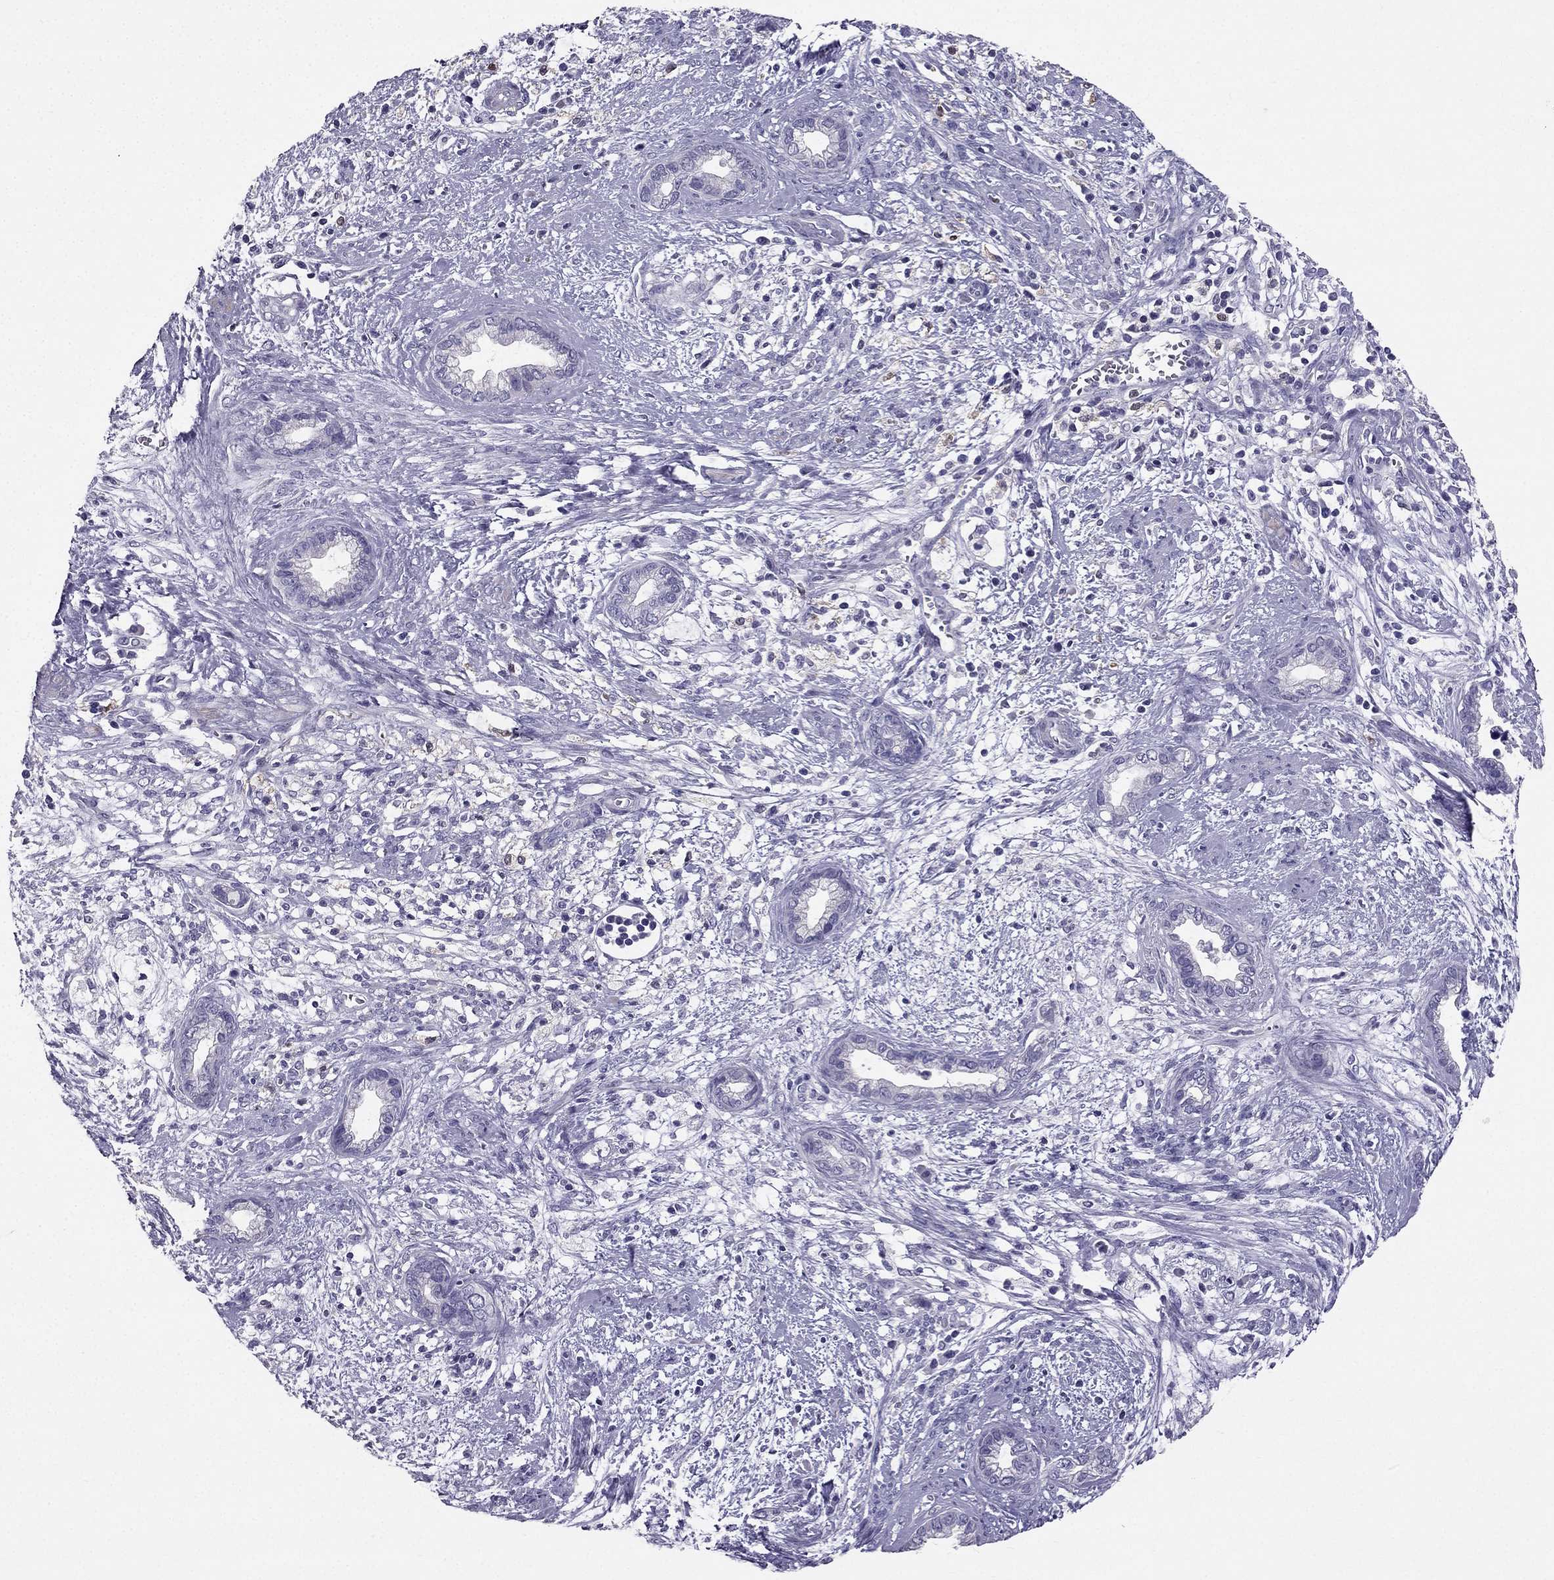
{"staining": {"intensity": "negative", "quantity": "none", "location": "none"}, "tissue": "cervical cancer", "cell_type": "Tumor cells", "image_type": "cancer", "snomed": [{"axis": "morphology", "description": "Adenocarcinoma, NOS"}, {"axis": "topography", "description": "Cervix"}], "caption": "Tumor cells show no significant protein staining in cervical cancer. The staining is performed using DAB (3,3'-diaminobenzidine) brown chromogen with nuclei counter-stained in using hematoxylin.", "gene": "LMTK3", "patient": {"sex": "female", "age": 62}}